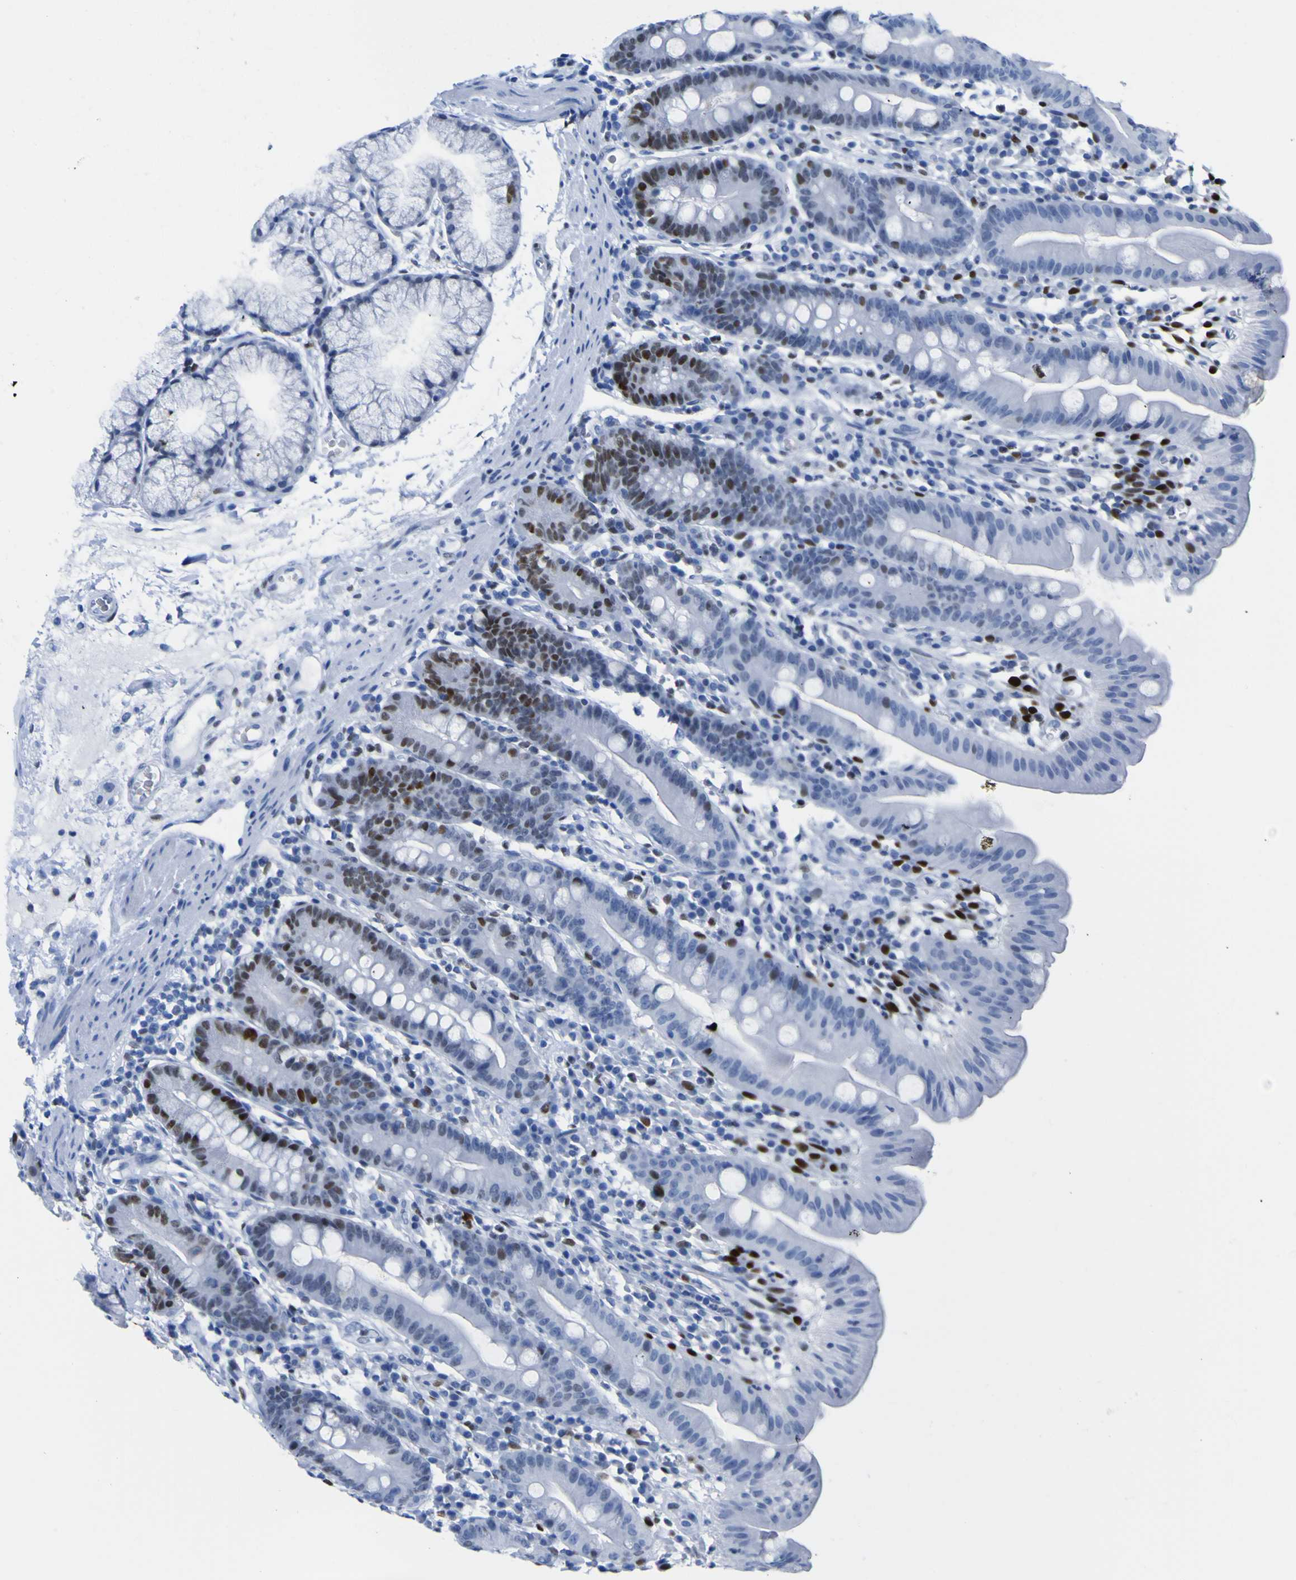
{"staining": {"intensity": "strong", "quantity": "<25%", "location": "nuclear"}, "tissue": "duodenum", "cell_type": "Glandular cells", "image_type": "normal", "snomed": [{"axis": "morphology", "description": "Normal tissue, NOS"}, {"axis": "topography", "description": "Duodenum"}], "caption": "Immunohistochemistry photomicrograph of normal duodenum: duodenum stained using immunohistochemistry (IHC) exhibits medium levels of strong protein expression localized specifically in the nuclear of glandular cells, appearing as a nuclear brown color.", "gene": "DACH1", "patient": {"sex": "male", "age": 50}}